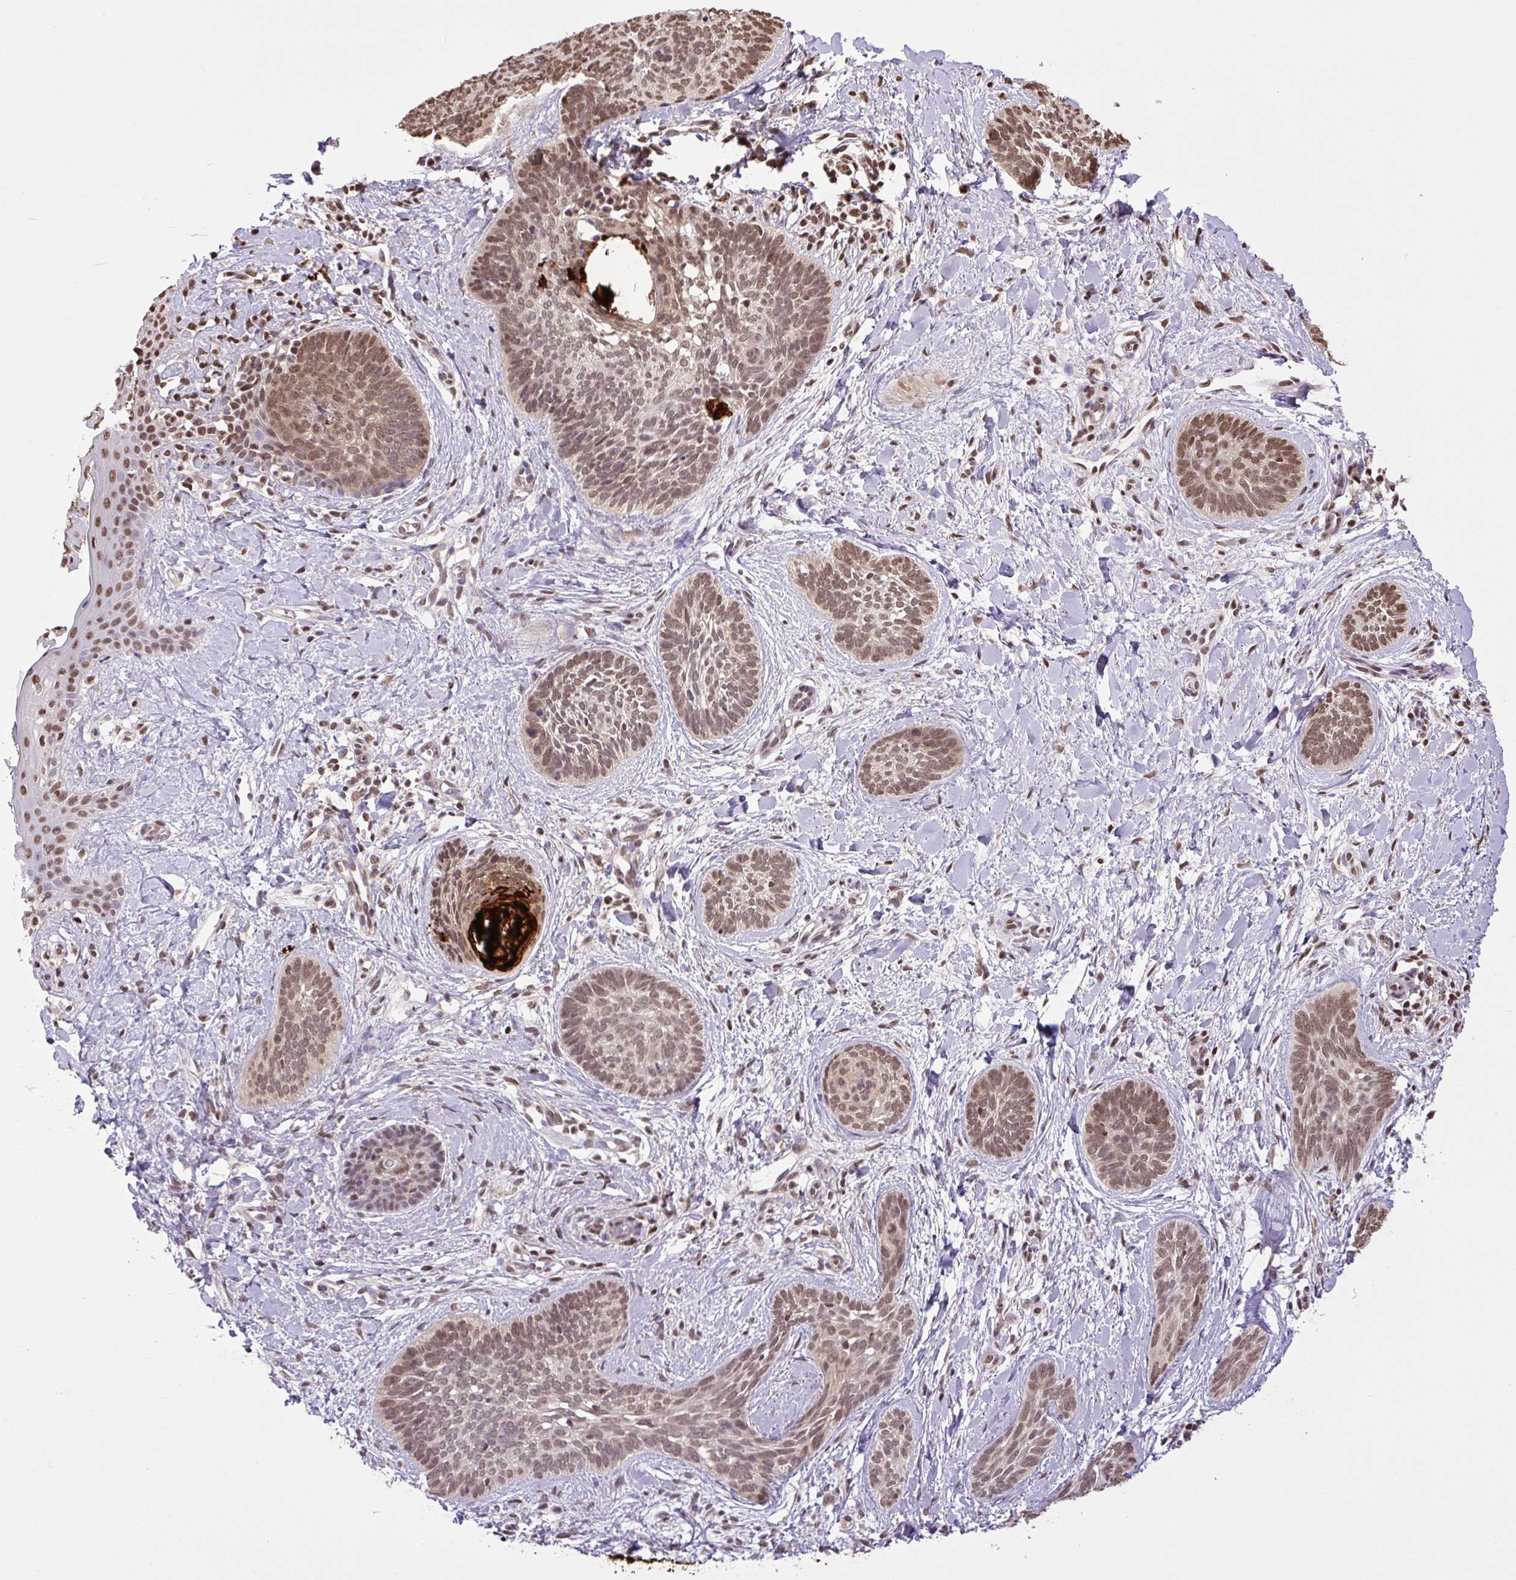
{"staining": {"intensity": "moderate", "quantity": ">75%", "location": "nuclear"}, "tissue": "skin cancer", "cell_type": "Tumor cells", "image_type": "cancer", "snomed": [{"axis": "morphology", "description": "Basal cell carcinoma"}, {"axis": "topography", "description": "Skin"}], "caption": "Tumor cells demonstrate medium levels of moderate nuclear expression in about >75% of cells in skin cancer. (DAB = brown stain, brightfield microscopy at high magnification).", "gene": "SGTA", "patient": {"sex": "female", "age": 81}}